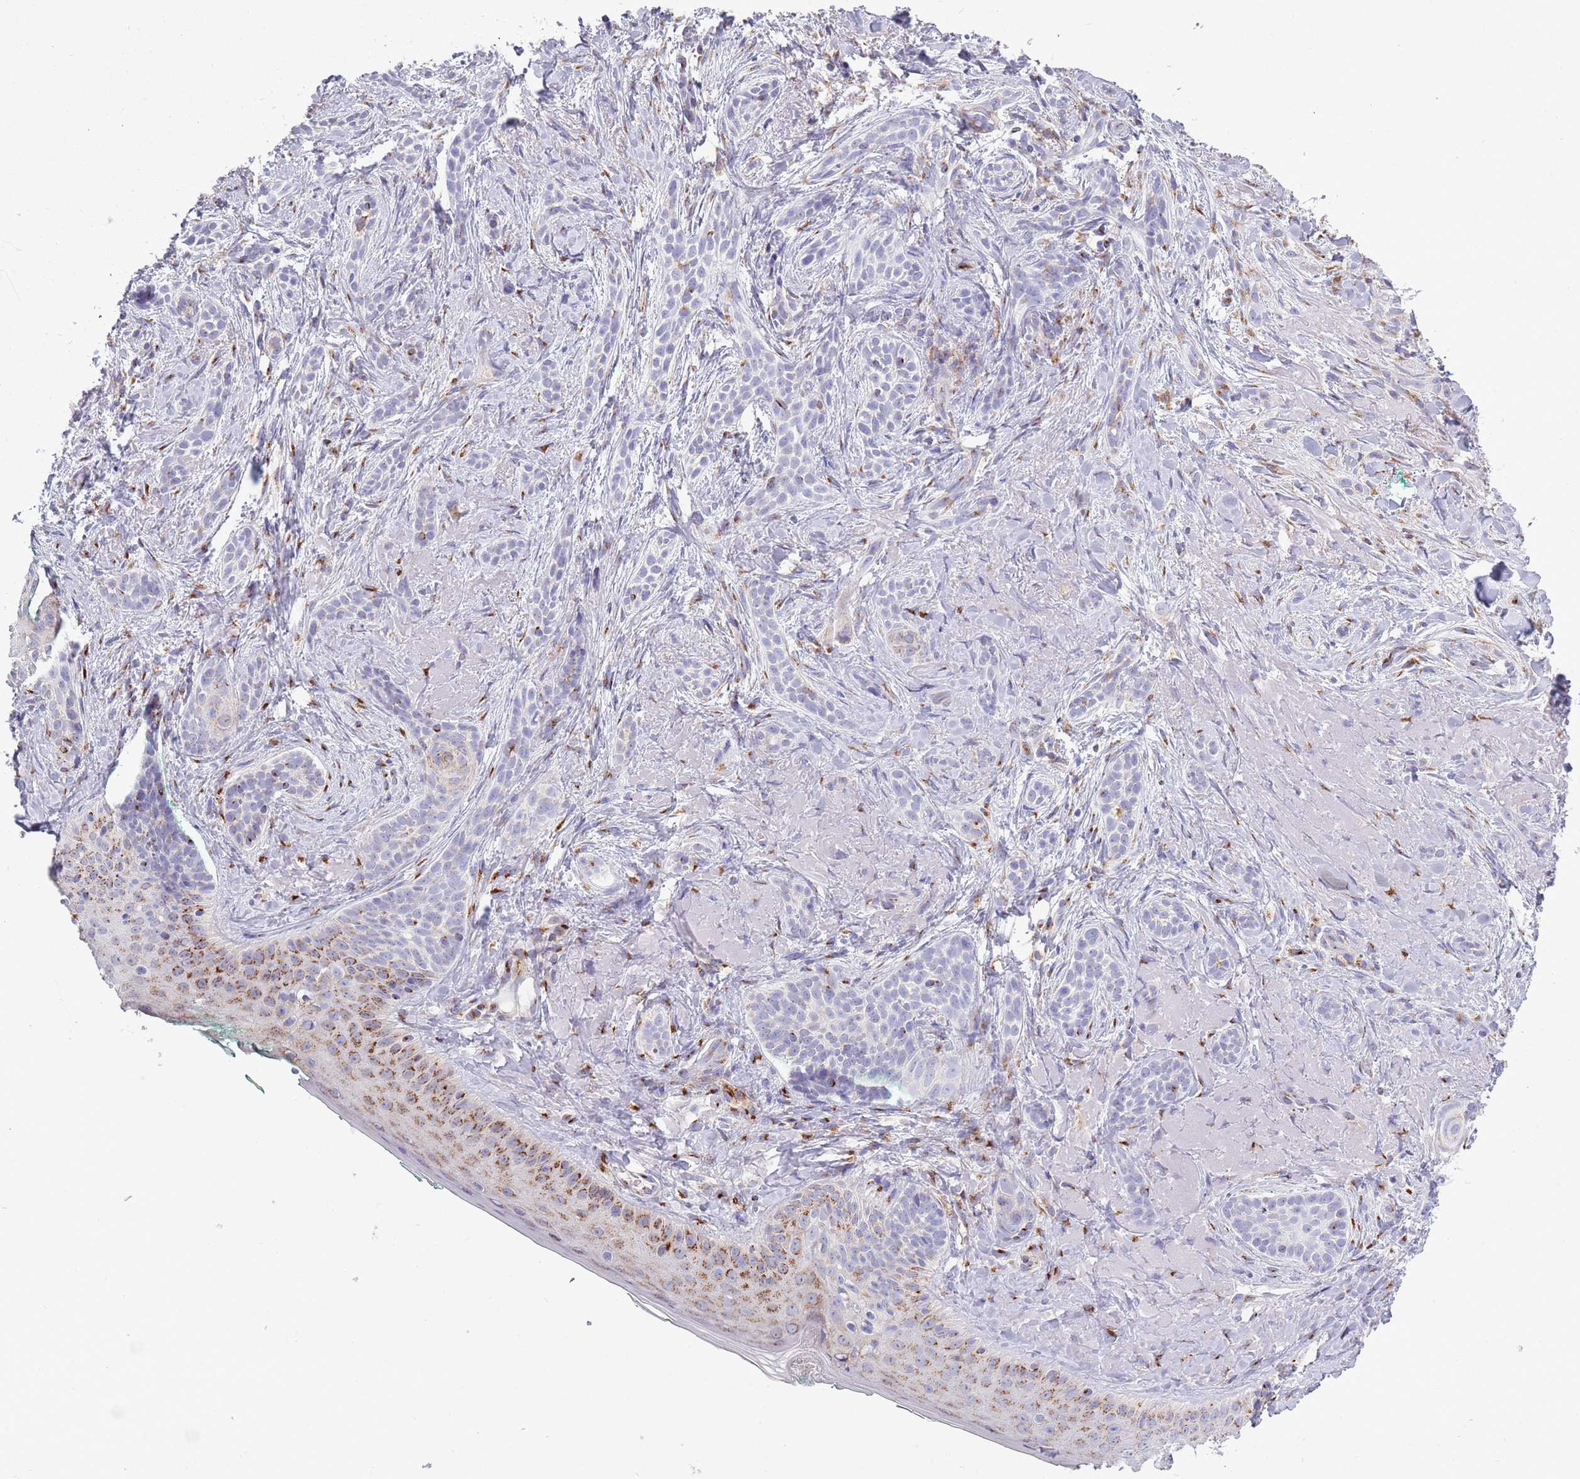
{"staining": {"intensity": "negative", "quantity": "none", "location": "none"}, "tissue": "skin cancer", "cell_type": "Tumor cells", "image_type": "cancer", "snomed": [{"axis": "morphology", "description": "Basal cell carcinoma"}, {"axis": "topography", "description": "Skin"}], "caption": "A micrograph of human basal cell carcinoma (skin) is negative for staining in tumor cells.", "gene": "ACSBG1", "patient": {"sex": "male", "age": 71}}